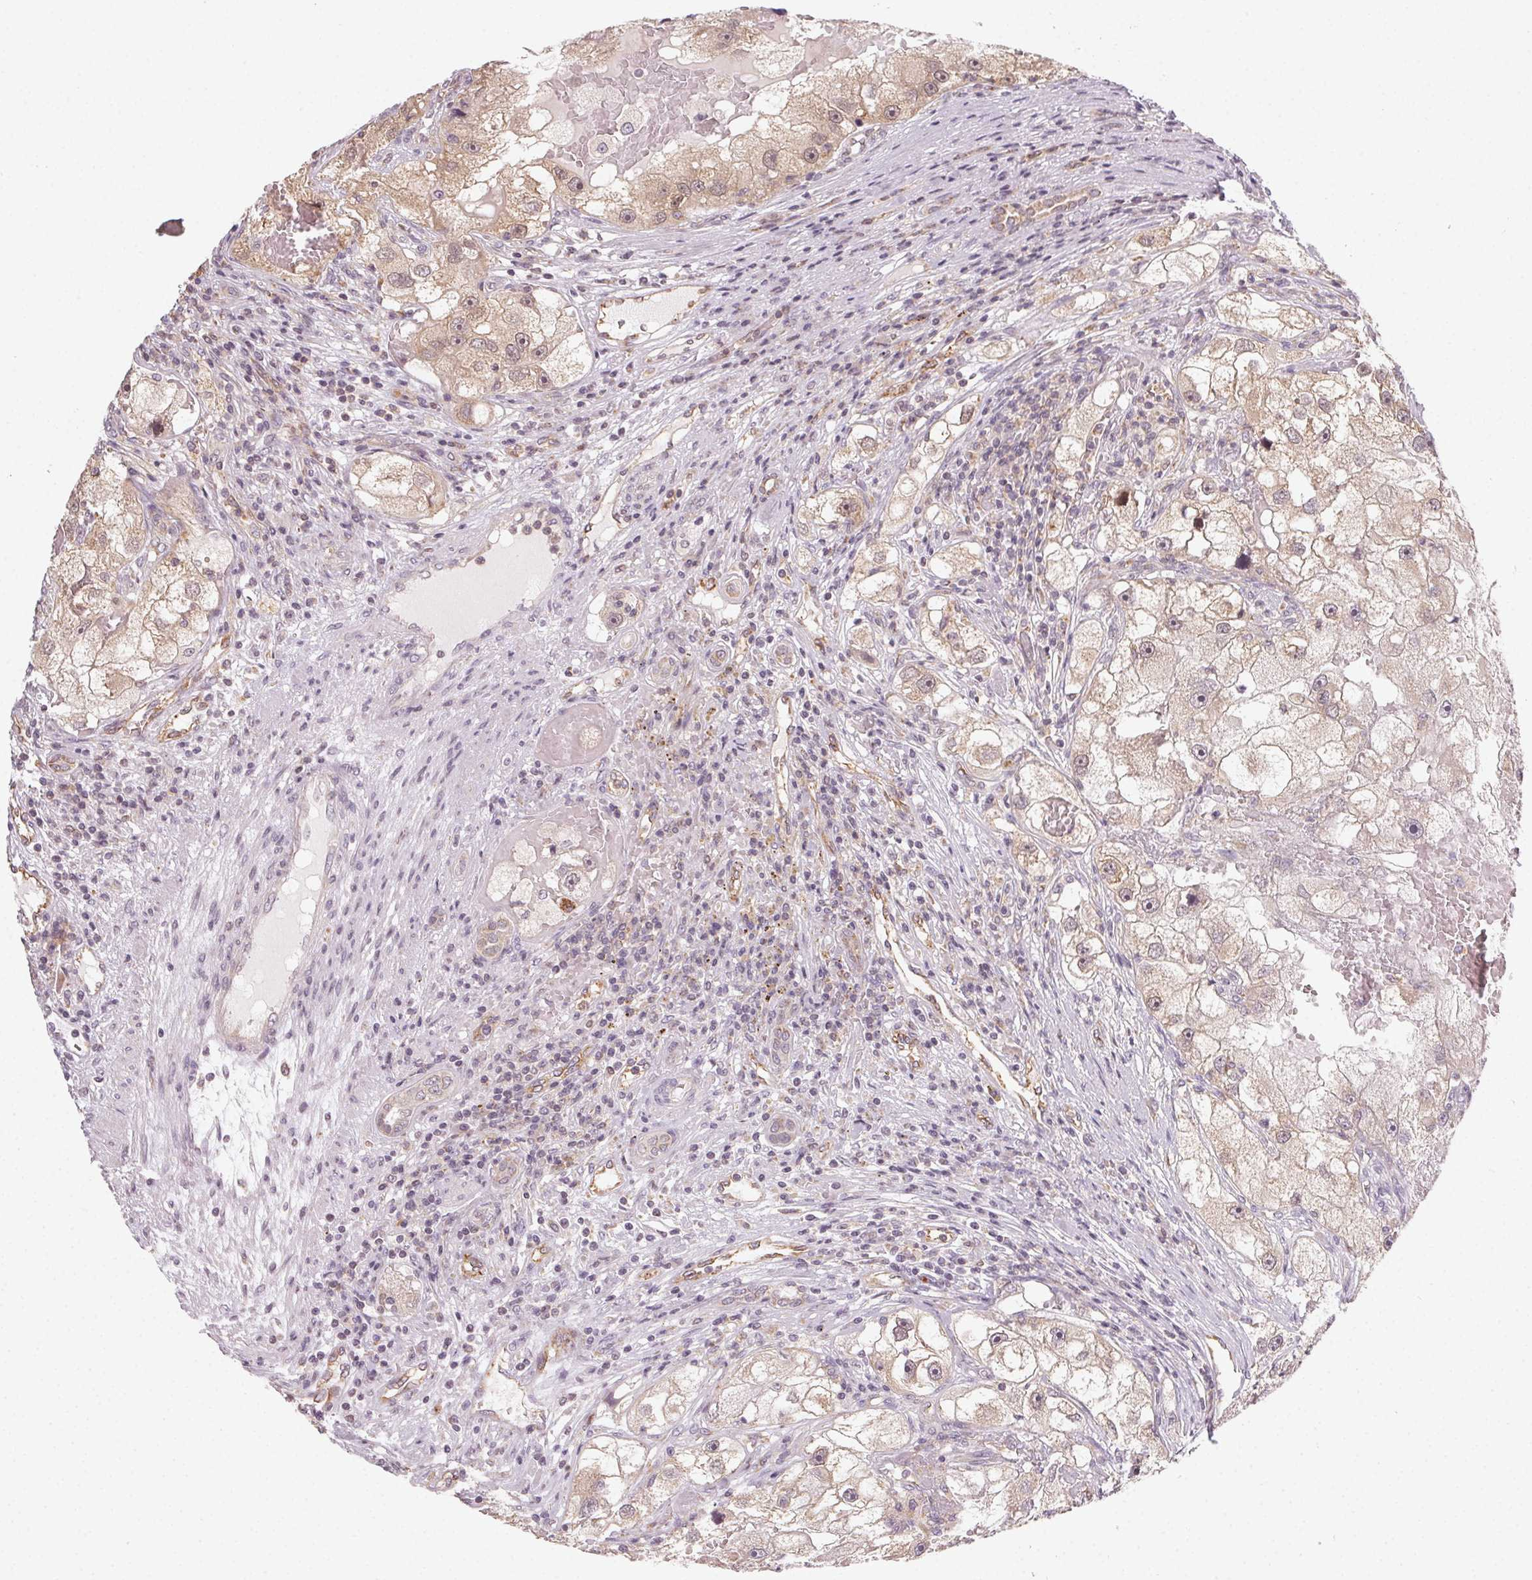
{"staining": {"intensity": "weak", "quantity": "25%-75%", "location": "cytoplasmic/membranous"}, "tissue": "renal cancer", "cell_type": "Tumor cells", "image_type": "cancer", "snomed": [{"axis": "morphology", "description": "Adenocarcinoma, NOS"}, {"axis": "topography", "description": "Kidney"}], "caption": "DAB immunohistochemical staining of human renal cancer (adenocarcinoma) exhibits weak cytoplasmic/membranous protein expression in about 25%-75% of tumor cells.", "gene": "NCOA4", "patient": {"sex": "male", "age": 63}}